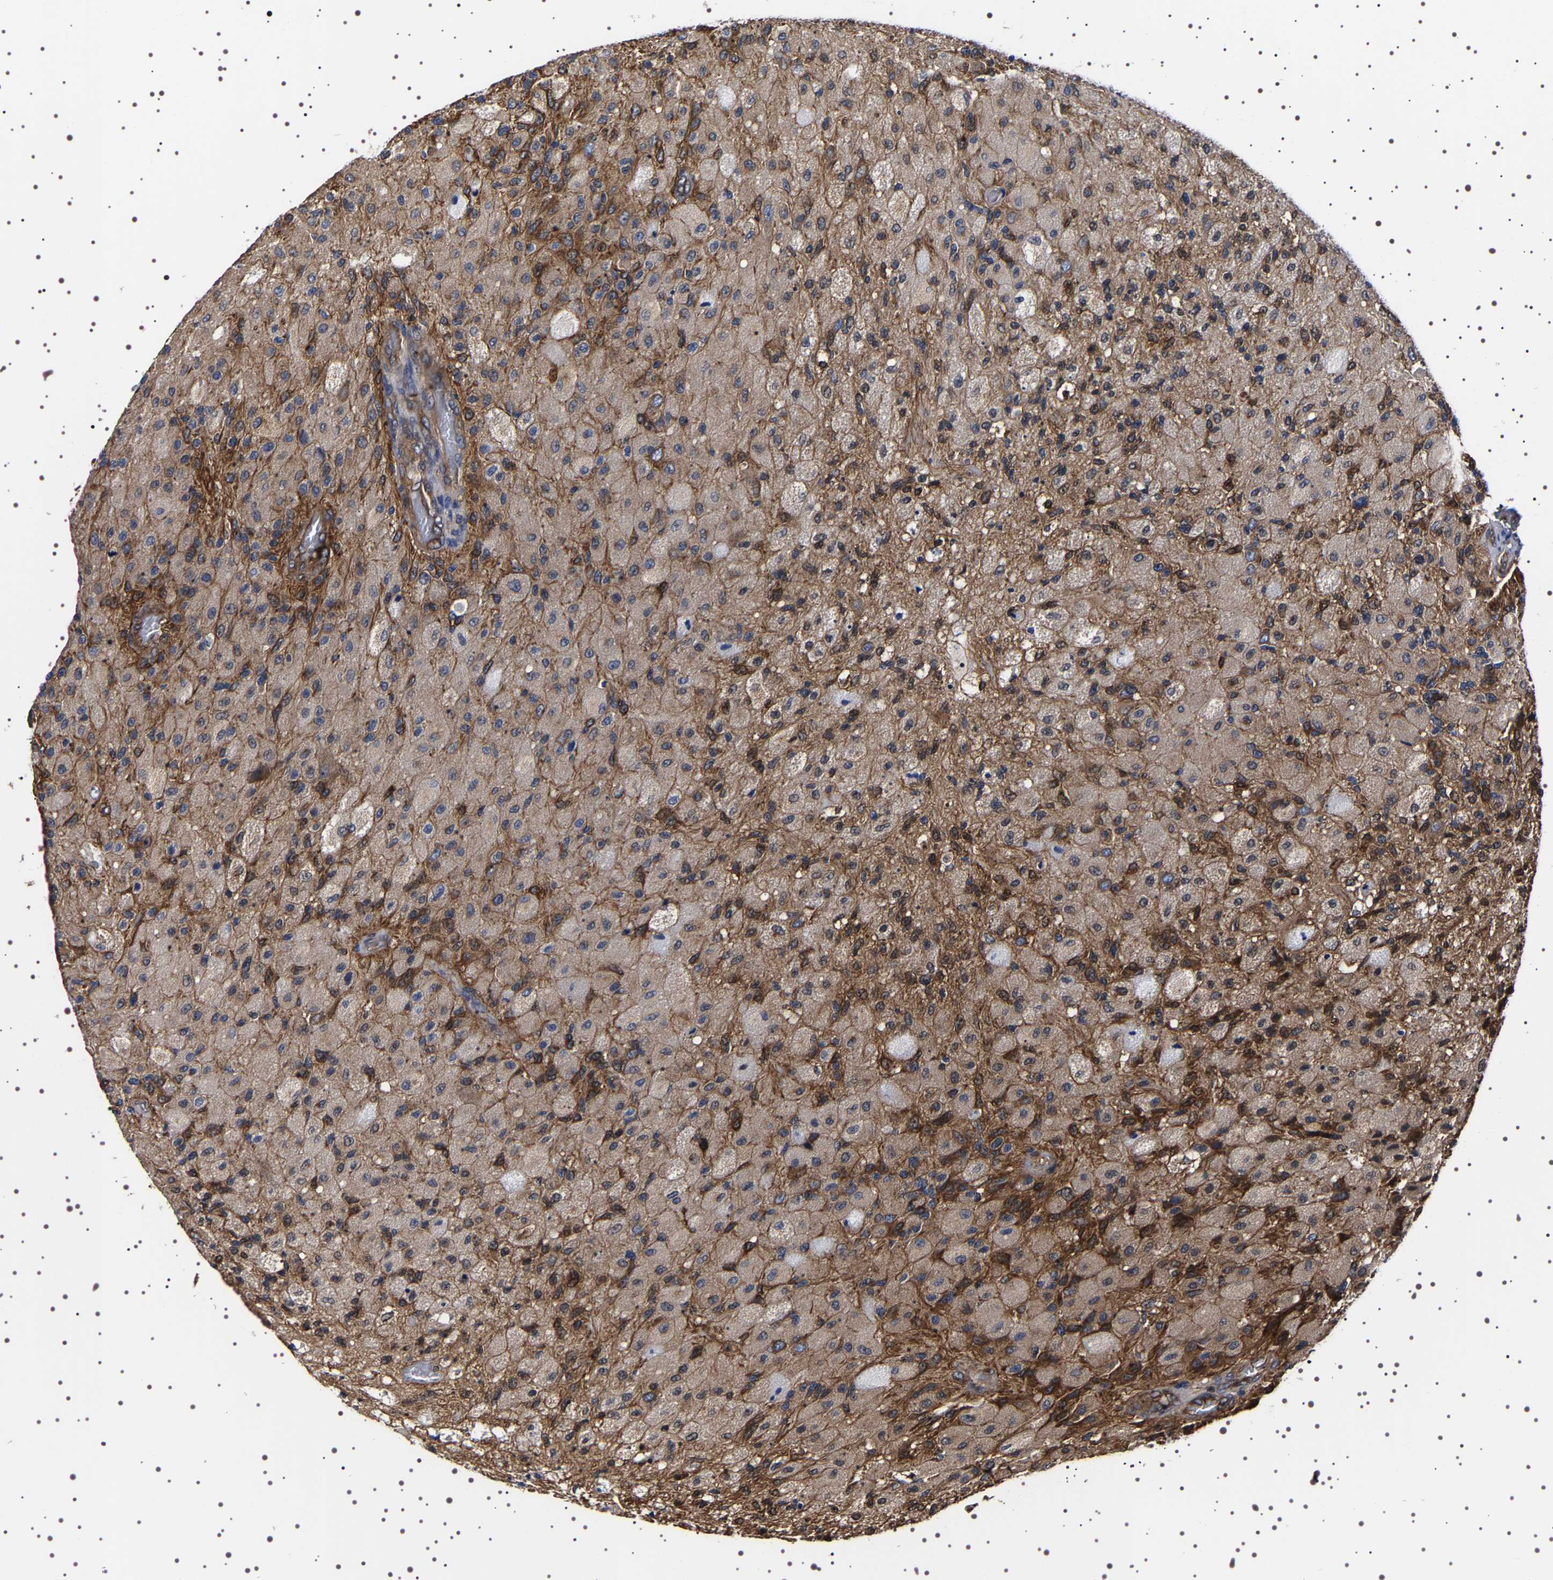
{"staining": {"intensity": "moderate", "quantity": "<25%", "location": "cytoplasmic/membranous"}, "tissue": "glioma", "cell_type": "Tumor cells", "image_type": "cancer", "snomed": [{"axis": "morphology", "description": "Normal tissue, NOS"}, {"axis": "morphology", "description": "Glioma, malignant, High grade"}, {"axis": "topography", "description": "Cerebral cortex"}], "caption": "Immunohistochemistry (IHC) (DAB (3,3'-diaminobenzidine)) staining of glioma shows moderate cytoplasmic/membranous protein expression in approximately <25% of tumor cells.", "gene": "DARS1", "patient": {"sex": "male", "age": 77}}